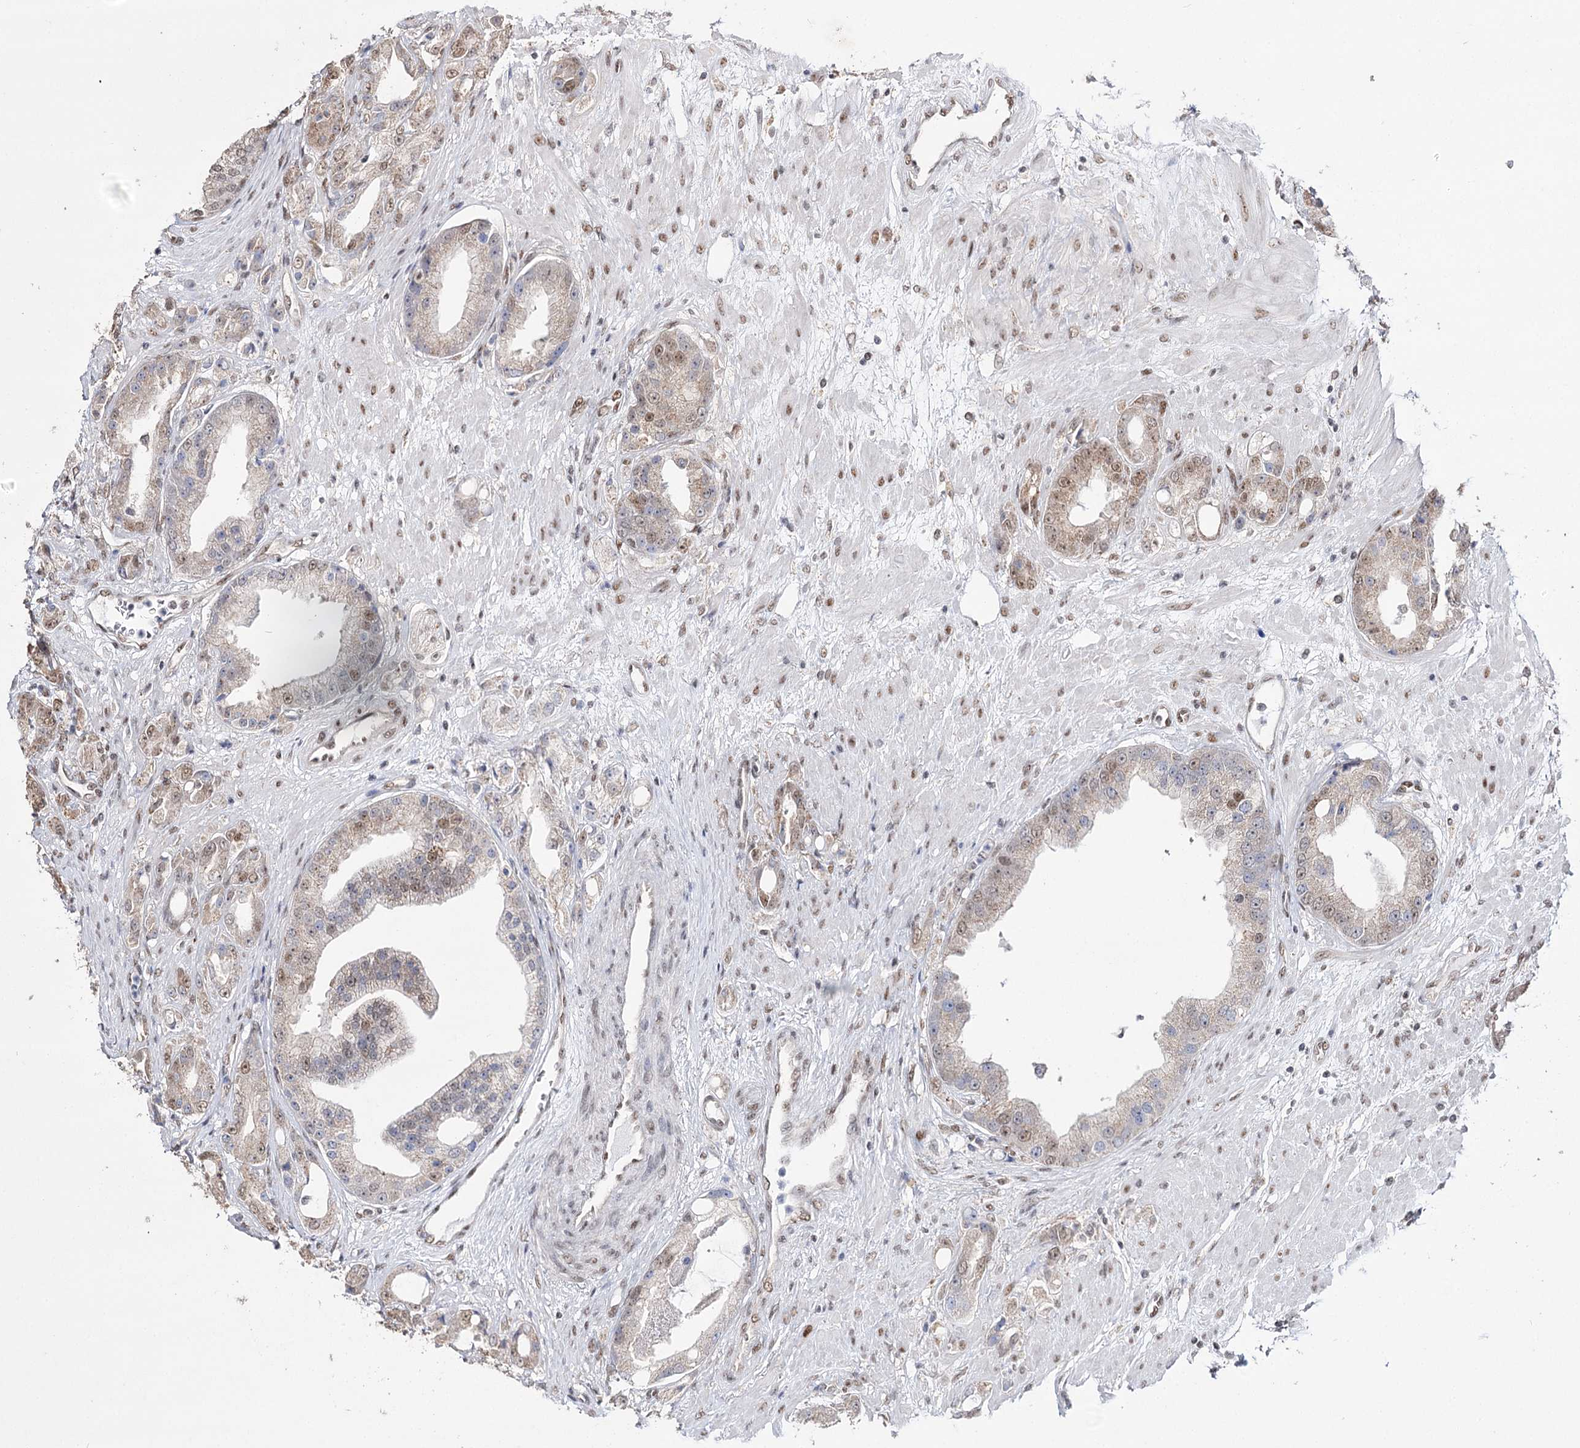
{"staining": {"intensity": "moderate", "quantity": "<25%", "location": "nuclear"}, "tissue": "prostate cancer", "cell_type": "Tumor cells", "image_type": "cancer", "snomed": [{"axis": "morphology", "description": "Adenocarcinoma, Low grade"}, {"axis": "topography", "description": "Prostate"}], "caption": "Immunohistochemical staining of low-grade adenocarcinoma (prostate) exhibits low levels of moderate nuclear staining in about <25% of tumor cells. (Stains: DAB (3,3'-diaminobenzidine) in brown, nuclei in blue, Microscopy: brightfield microscopy at high magnification).", "gene": "VGLL4", "patient": {"sex": "male", "age": 67}}